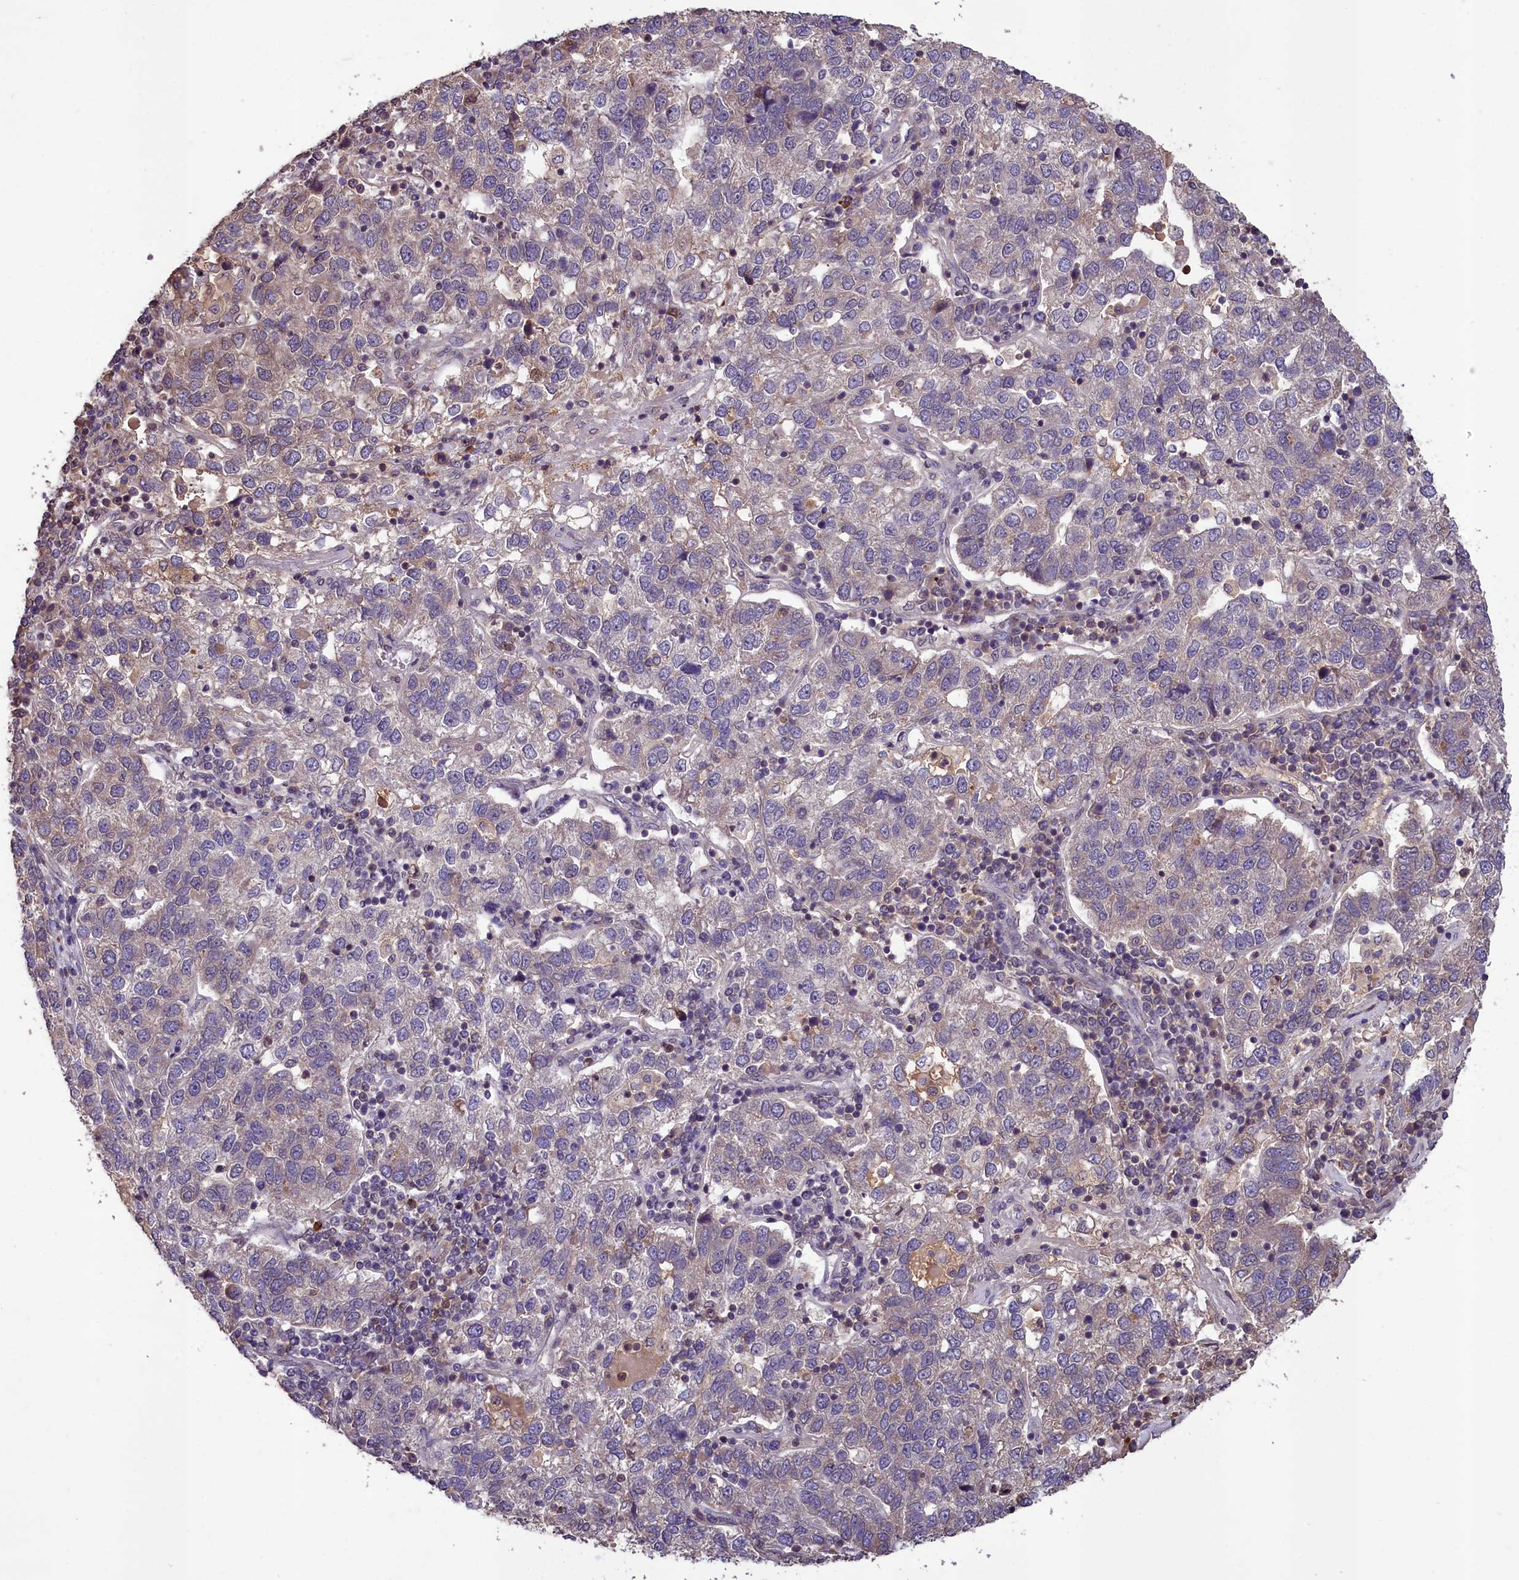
{"staining": {"intensity": "negative", "quantity": "none", "location": "none"}, "tissue": "pancreatic cancer", "cell_type": "Tumor cells", "image_type": "cancer", "snomed": [{"axis": "morphology", "description": "Adenocarcinoma, NOS"}, {"axis": "topography", "description": "Pancreas"}], "caption": "This is an IHC photomicrograph of pancreatic cancer (adenocarcinoma). There is no positivity in tumor cells.", "gene": "DNAJB9", "patient": {"sex": "female", "age": 61}}